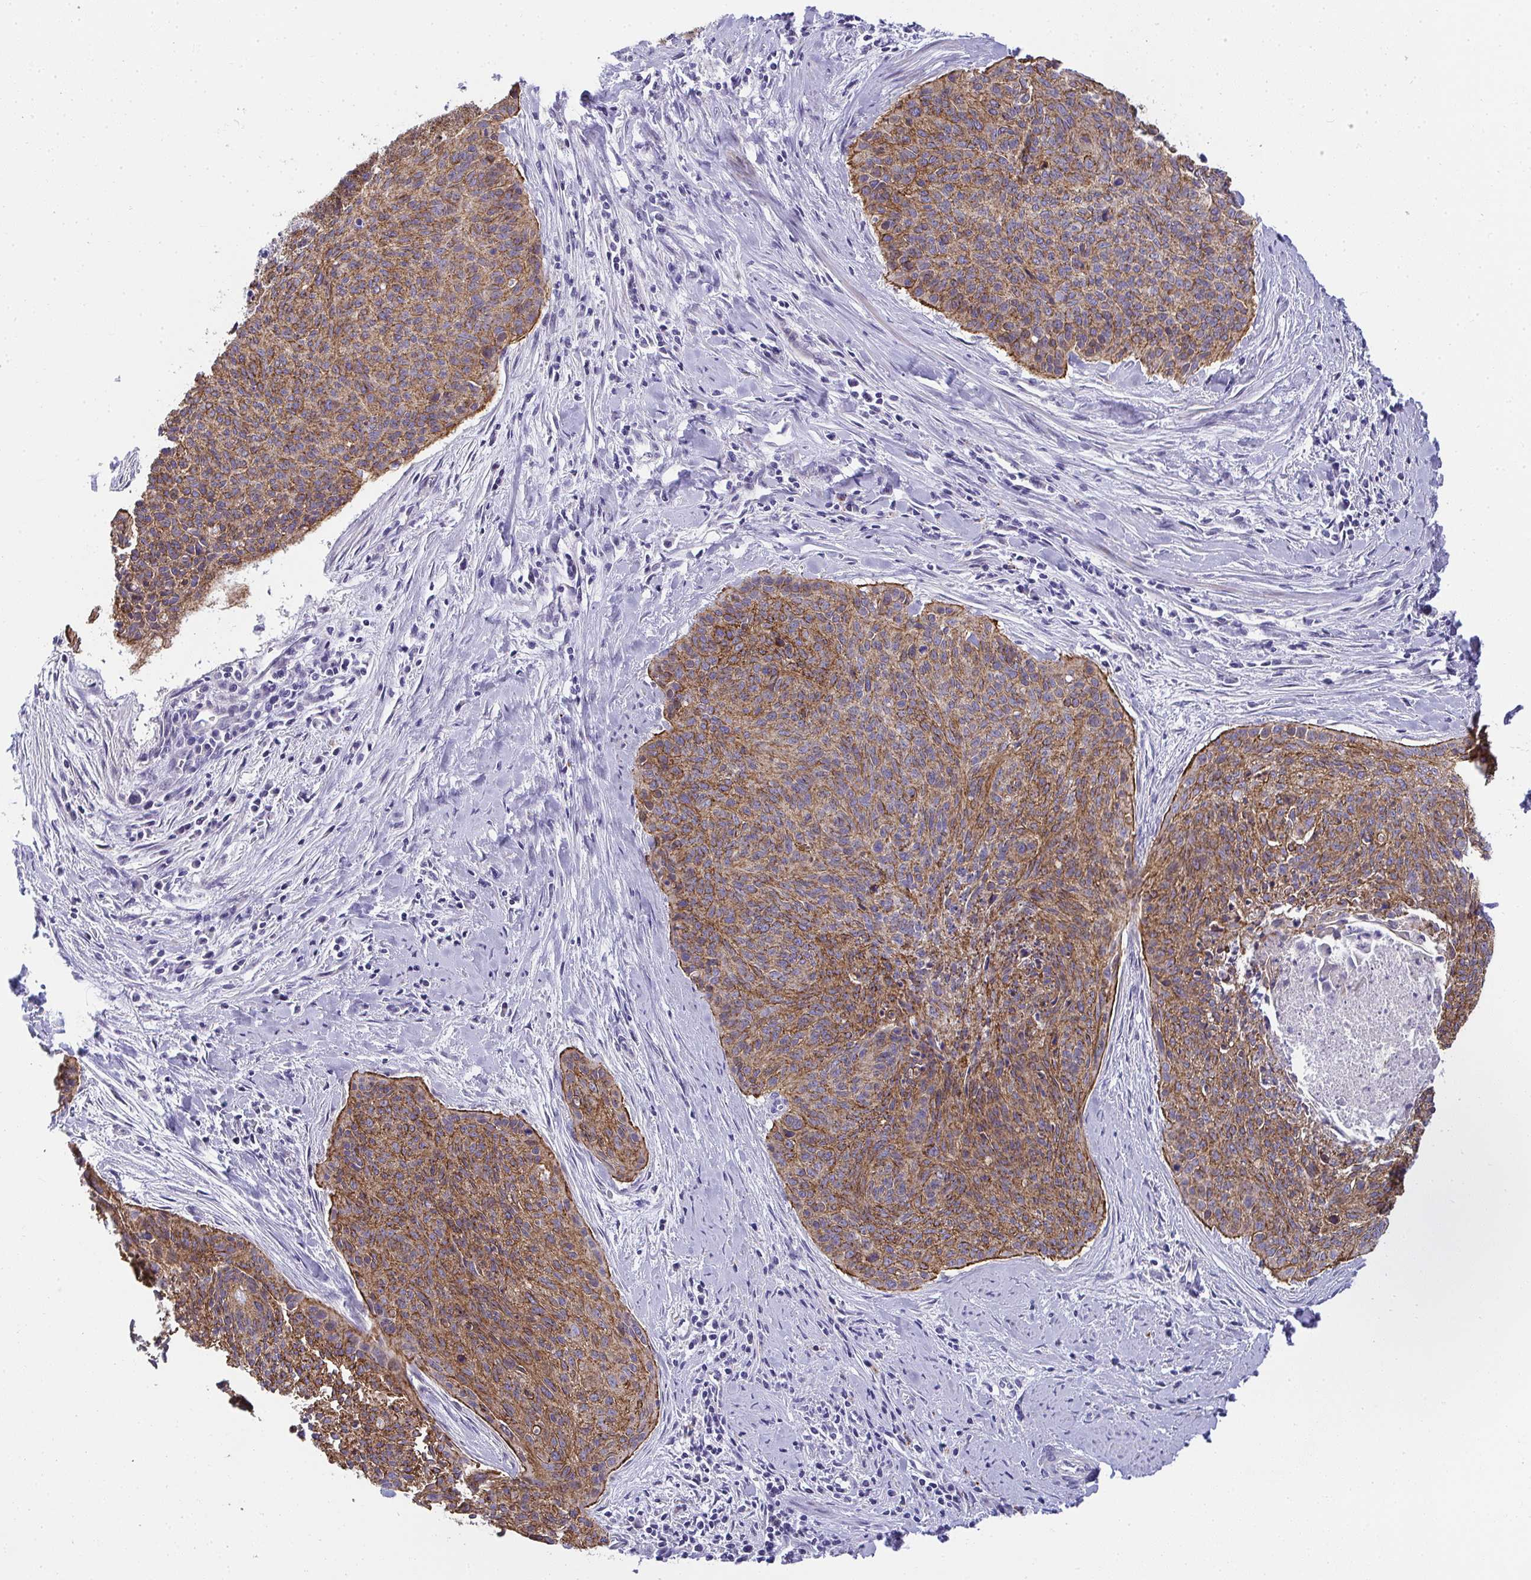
{"staining": {"intensity": "moderate", "quantity": ">75%", "location": "cytoplasmic/membranous"}, "tissue": "cervical cancer", "cell_type": "Tumor cells", "image_type": "cancer", "snomed": [{"axis": "morphology", "description": "Squamous cell carcinoma, NOS"}, {"axis": "topography", "description": "Cervix"}], "caption": "Immunohistochemistry (IHC) (DAB) staining of human cervical cancer (squamous cell carcinoma) exhibits moderate cytoplasmic/membranous protein positivity in approximately >75% of tumor cells.", "gene": "AK5", "patient": {"sex": "female", "age": 55}}